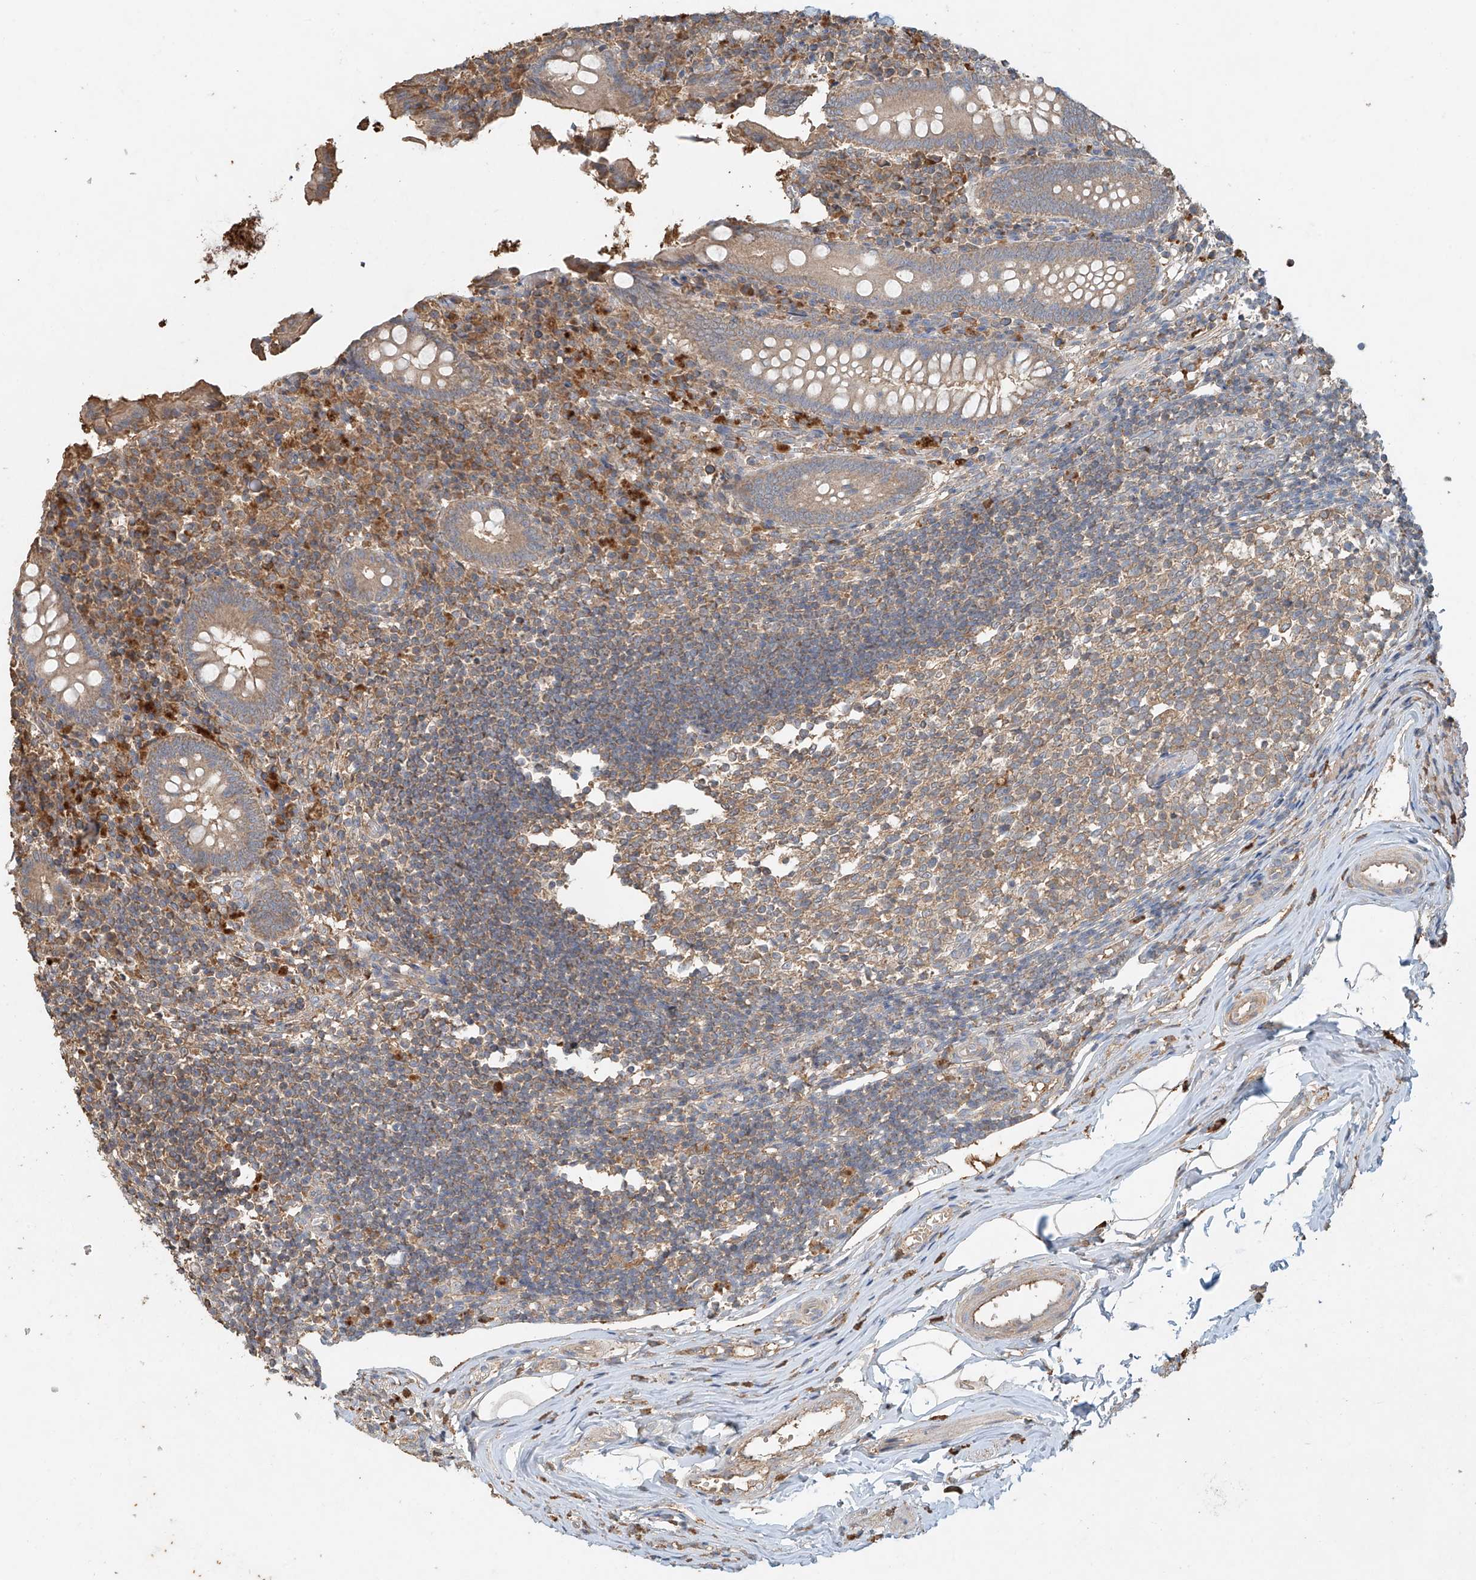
{"staining": {"intensity": "weak", "quantity": ">75%", "location": "cytoplasmic/membranous"}, "tissue": "appendix", "cell_type": "Glandular cells", "image_type": "normal", "snomed": [{"axis": "morphology", "description": "Normal tissue, NOS"}, {"axis": "topography", "description": "Appendix"}], "caption": "IHC histopathology image of normal human appendix stained for a protein (brown), which displays low levels of weak cytoplasmic/membranous staining in about >75% of glandular cells.", "gene": "GNB1L", "patient": {"sex": "female", "age": 17}}